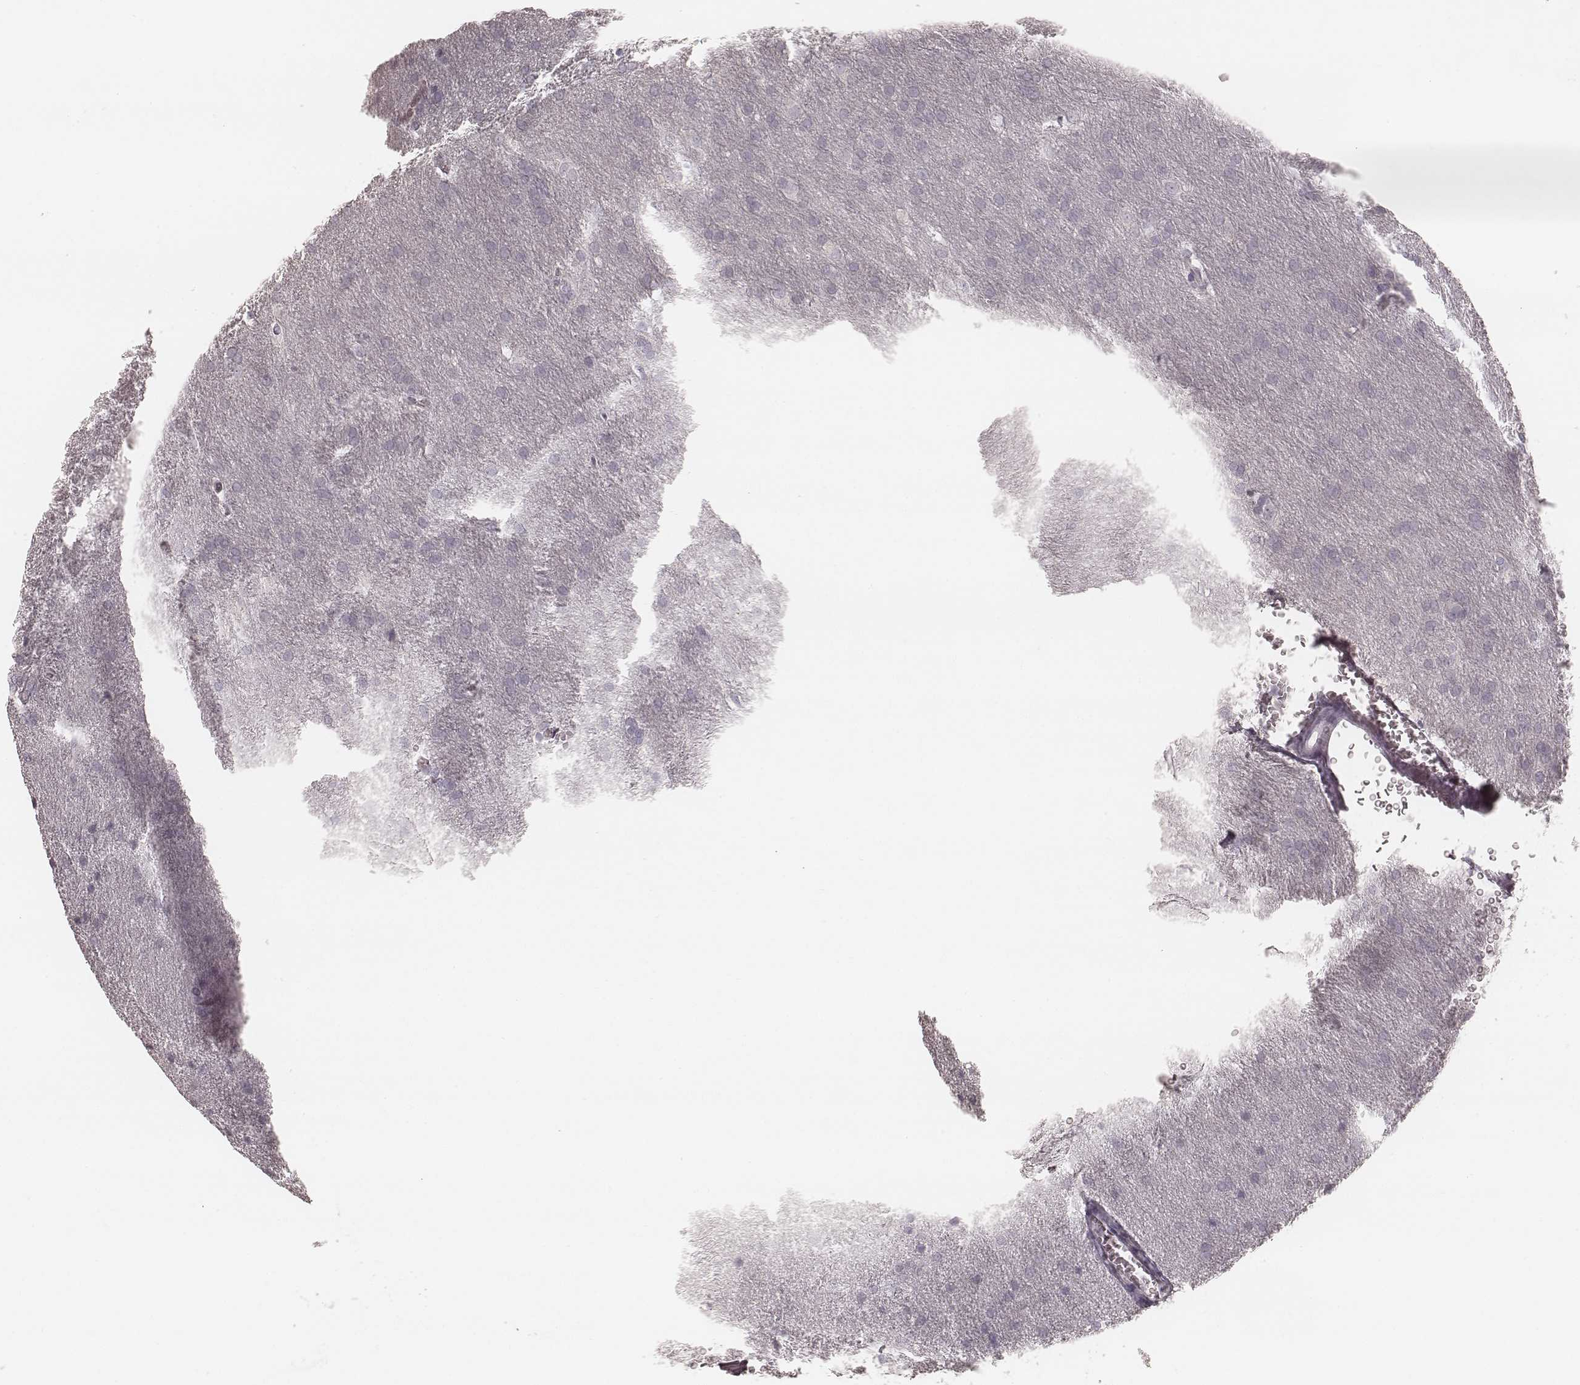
{"staining": {"intensity": "negative", "quantity": "none", "location": "none"}, "tissue": "glioma", "cell_type": "Tumor cells", "image_type": "cancer", "snomed": [{"axis": "morphology", "description": "Glioma, malignant, Low grade"}, {"axis": "topography", "description": "Brain"}], "caption": "An IHC histopathology image of glioma is shown. There is no staining in tumor cells of glioma.", "gene": "SMIM24", "patient": {"sex": "female", "age": 32}}